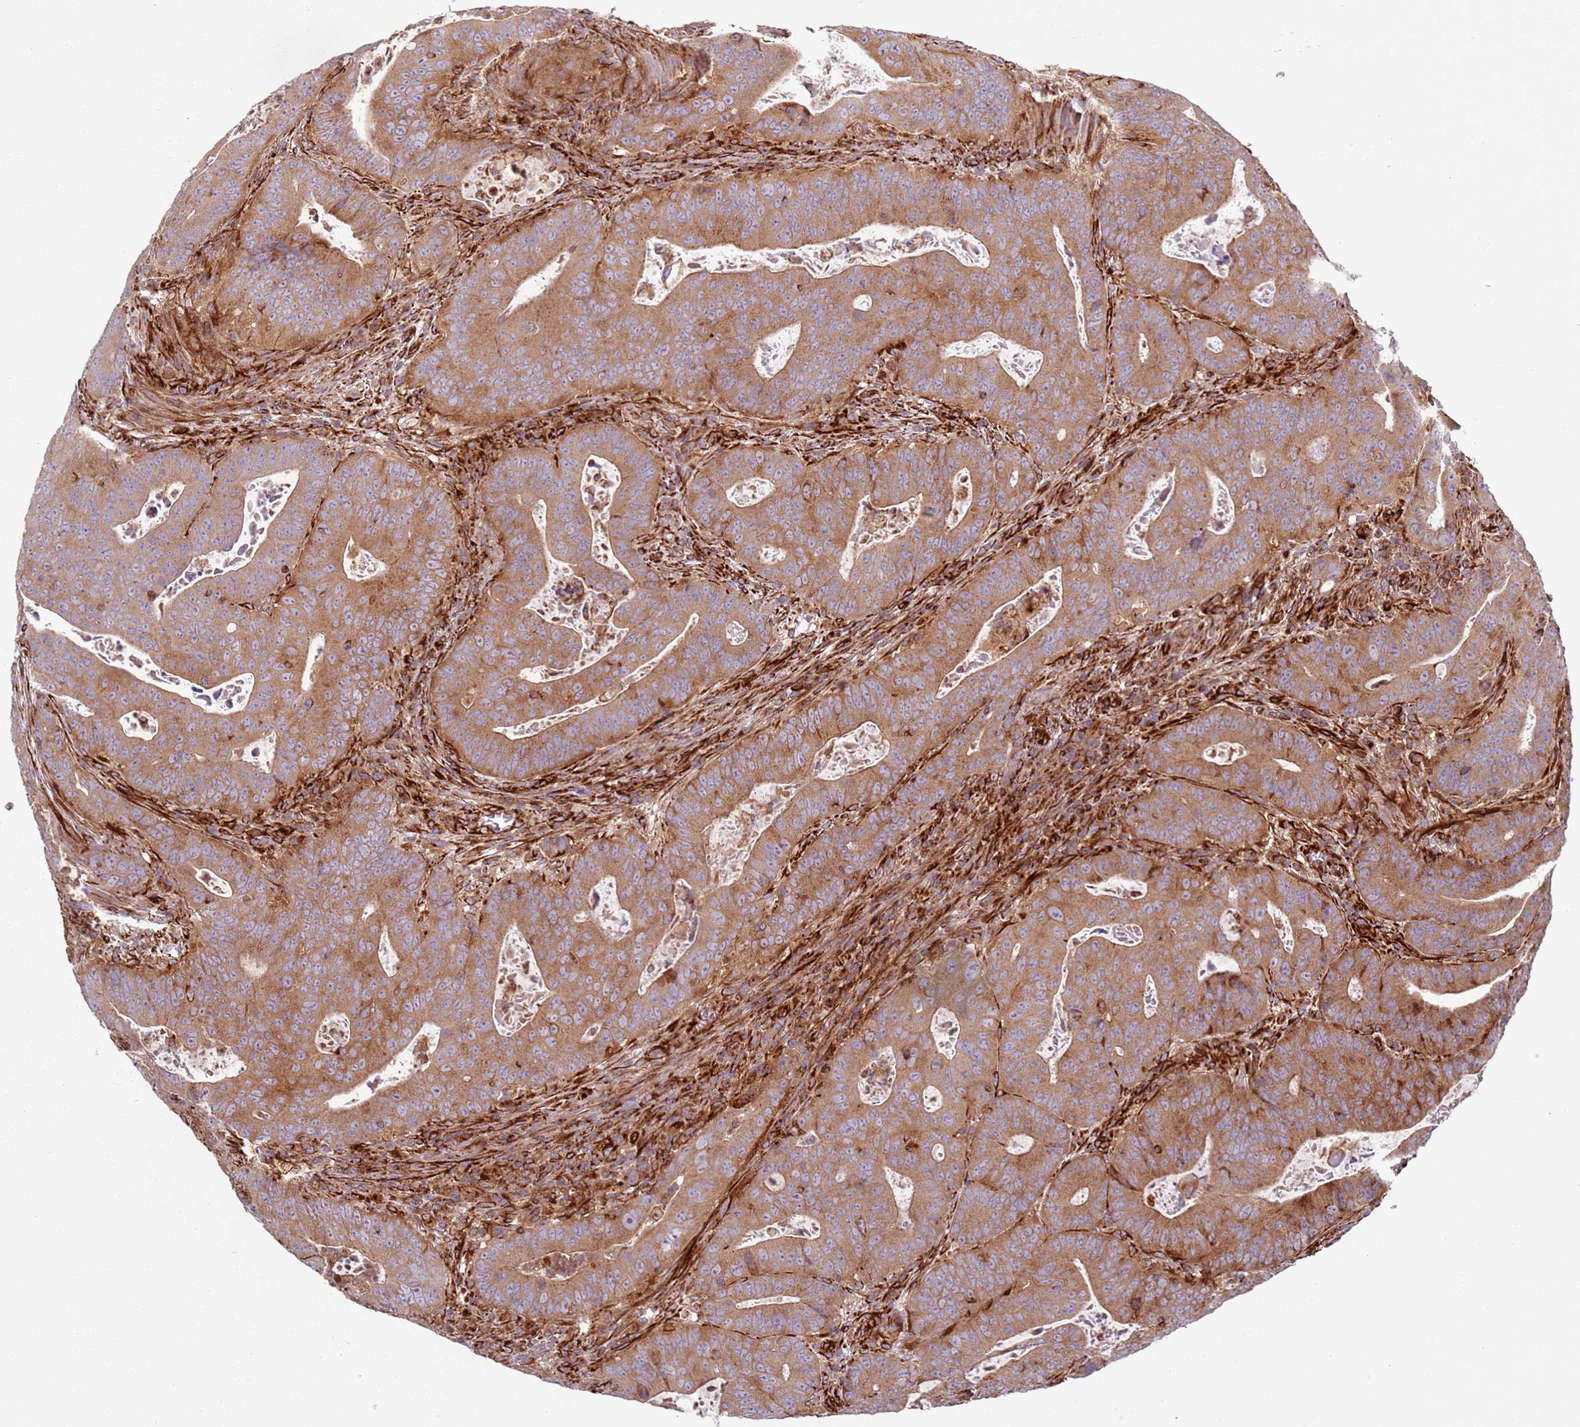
{"staining": {"intensity": "moderate", "quantity": ">75%", "location": "cytoplasmic/membranous"}, "tissue": "colorectal cancer", "cell_type": "Tumor cells", "image_type": "cancer", "snomed": [{"axis": "morphology", "description": "Adenocarcinoma, NOS"}, {"axis": "topography", "description": "Rectum"}], "caption": "Protein staining demonstrates moderate cytoplasmic/membranous staining in about >75% of tumor cells in colorectal adenocarcinoma. The staining was performed using DAB (3,3'-diaminobenzidine), with brown indicating positive protein expression. Nuclei are stained blue with hematoxylin.", "gene": "SNAPIN", "patient": {"sex": "female", "age": 75}}